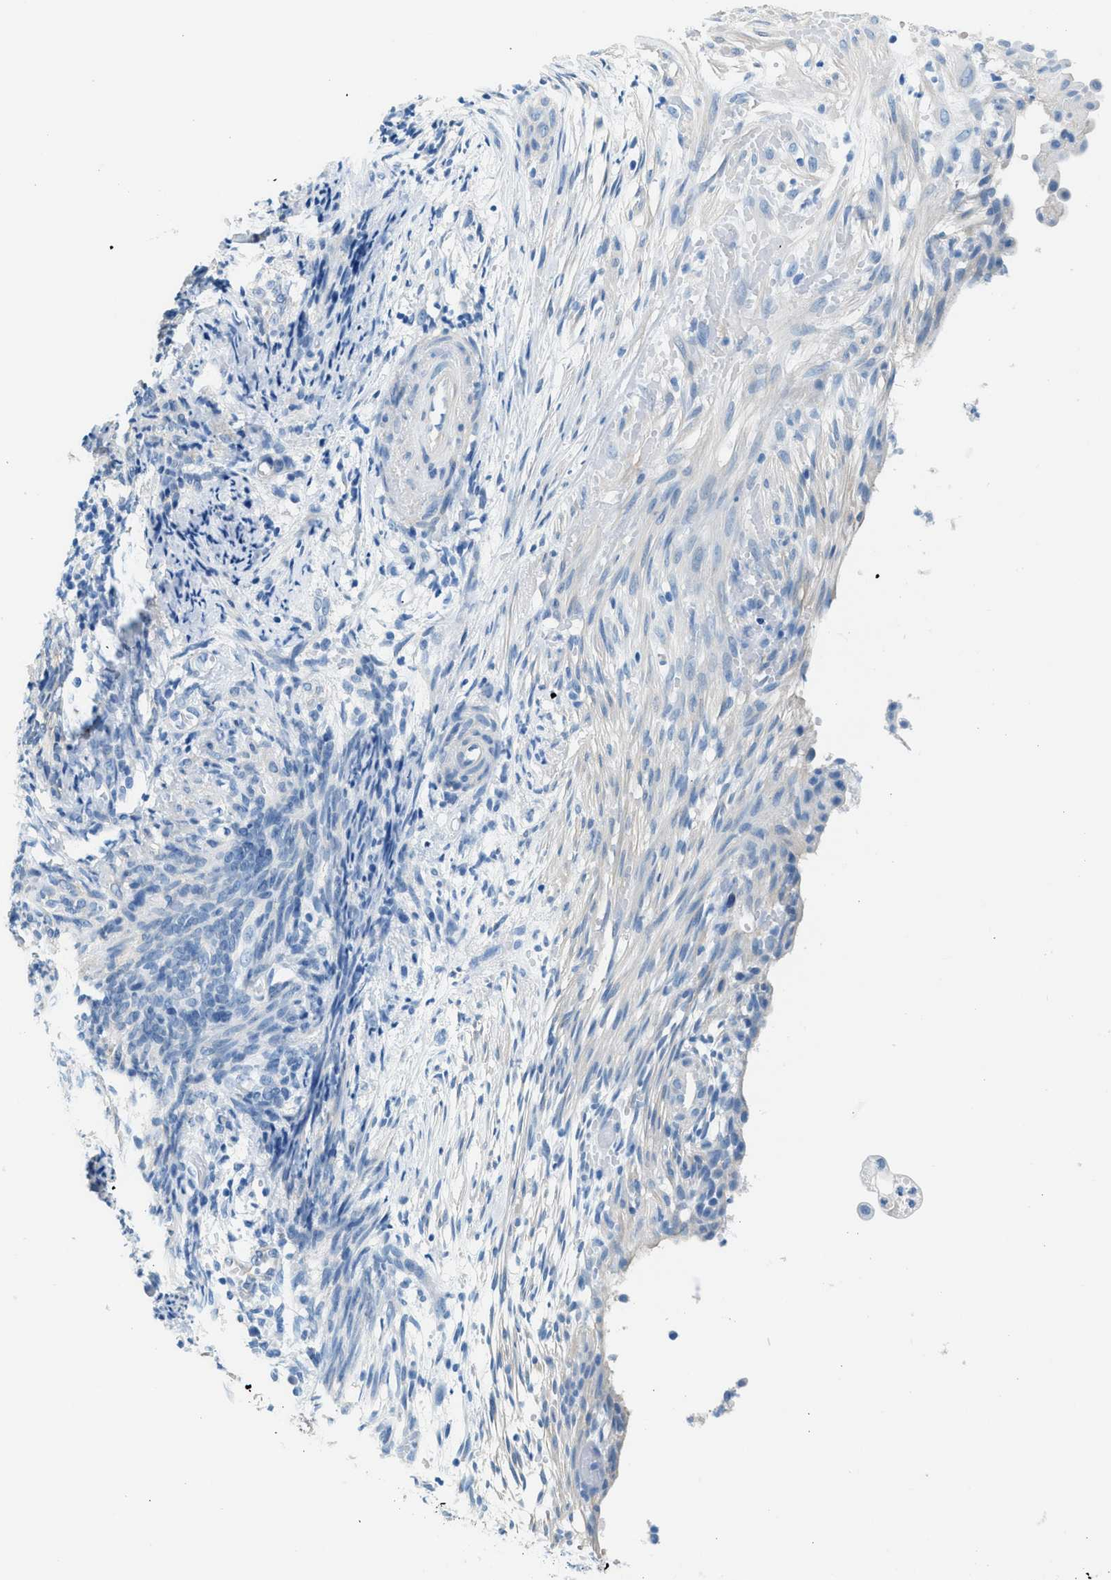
{"staining": {"intensity": "negative", "quantity": "none", "location": "none"}, "tissue": "endometrial cancer", "cell_type": "Tumor cells", "image_type": "cancer", "snomed": [{"axis": "morphology", "description": "Adenocarcinoma, NOS"}, {"axis": "topography", "description": "Endometrium"}], "caption": "High power microscopy micrograph of an immunohistochemistry (IHC) photomicrograph of endometrial cancer (adenocarcinoma), revealing no significant positivity in tumor cells.", "gene": "SPAM1", "patient": {"sex": "female", "age": 58}}